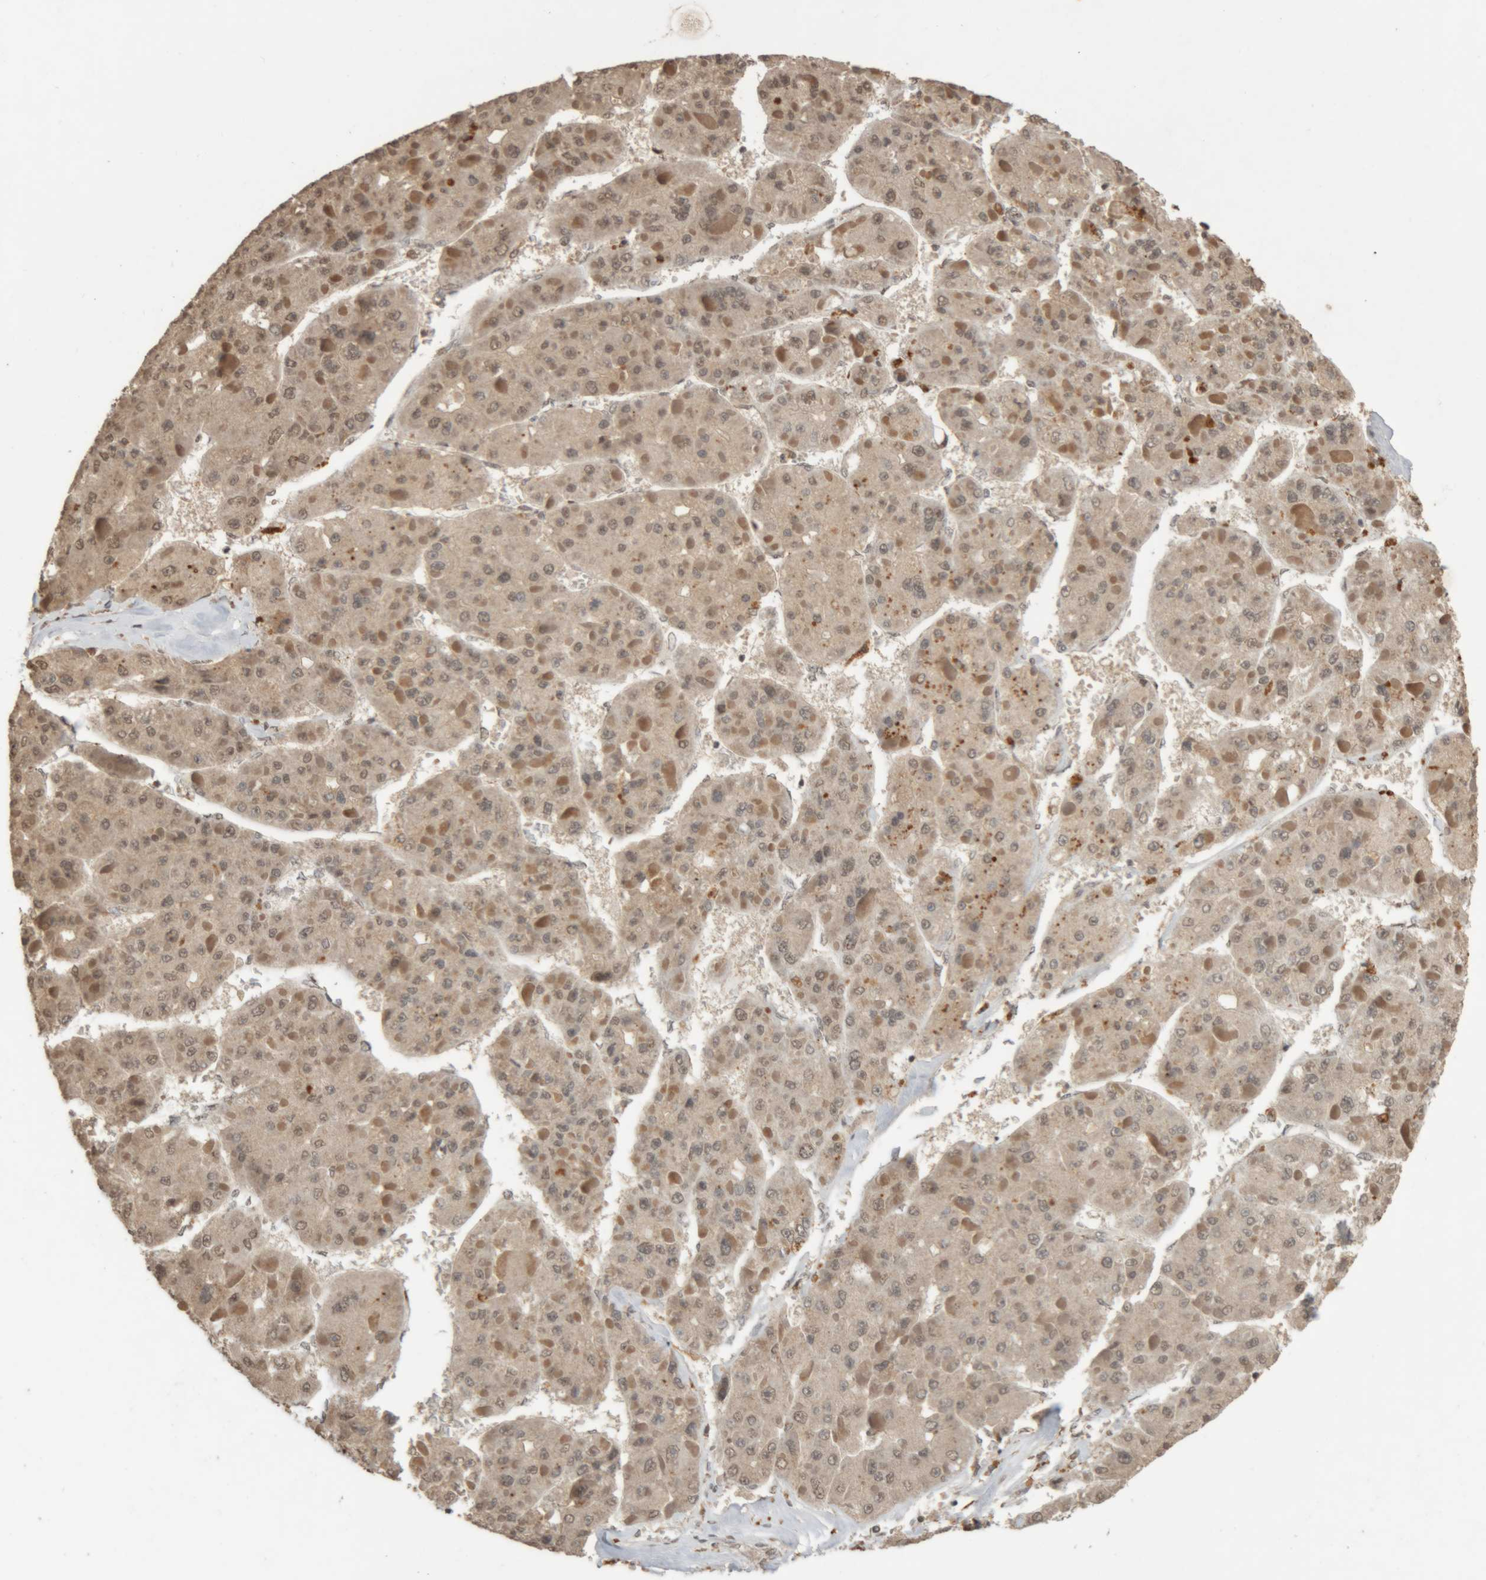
{"staining": {"intensity": "weak", "quantity": "25%-75%", "location": "cytoplasmic/membranous,nuclear"}, "tissue": "liver cancer", "cell_type": "Tumor cells", "image_type": "cancer", "snomed": [{"axis": "morphology", "description": "Carcinoma, Hepatocellular, NOS"}, {"axis": "topography", "description": "Liver"}], "caption": "IHC staining of liver cancer (hepatocellular carcinoma), which displays low levels of weak cytoplasmic/membranous and nuclear expression in approximately 25%-75% of tumor cells indicating weak cytoplasmic/membranous and nuclear protein positivity. The staining was performed using DAB (3,3'-diaminobenzidine) (brown) for protein detection and nuclei were counterstained in hematoxylin (blue).", "gene": "KEAP1", "patient": {"sex": "female", "age": 73}}